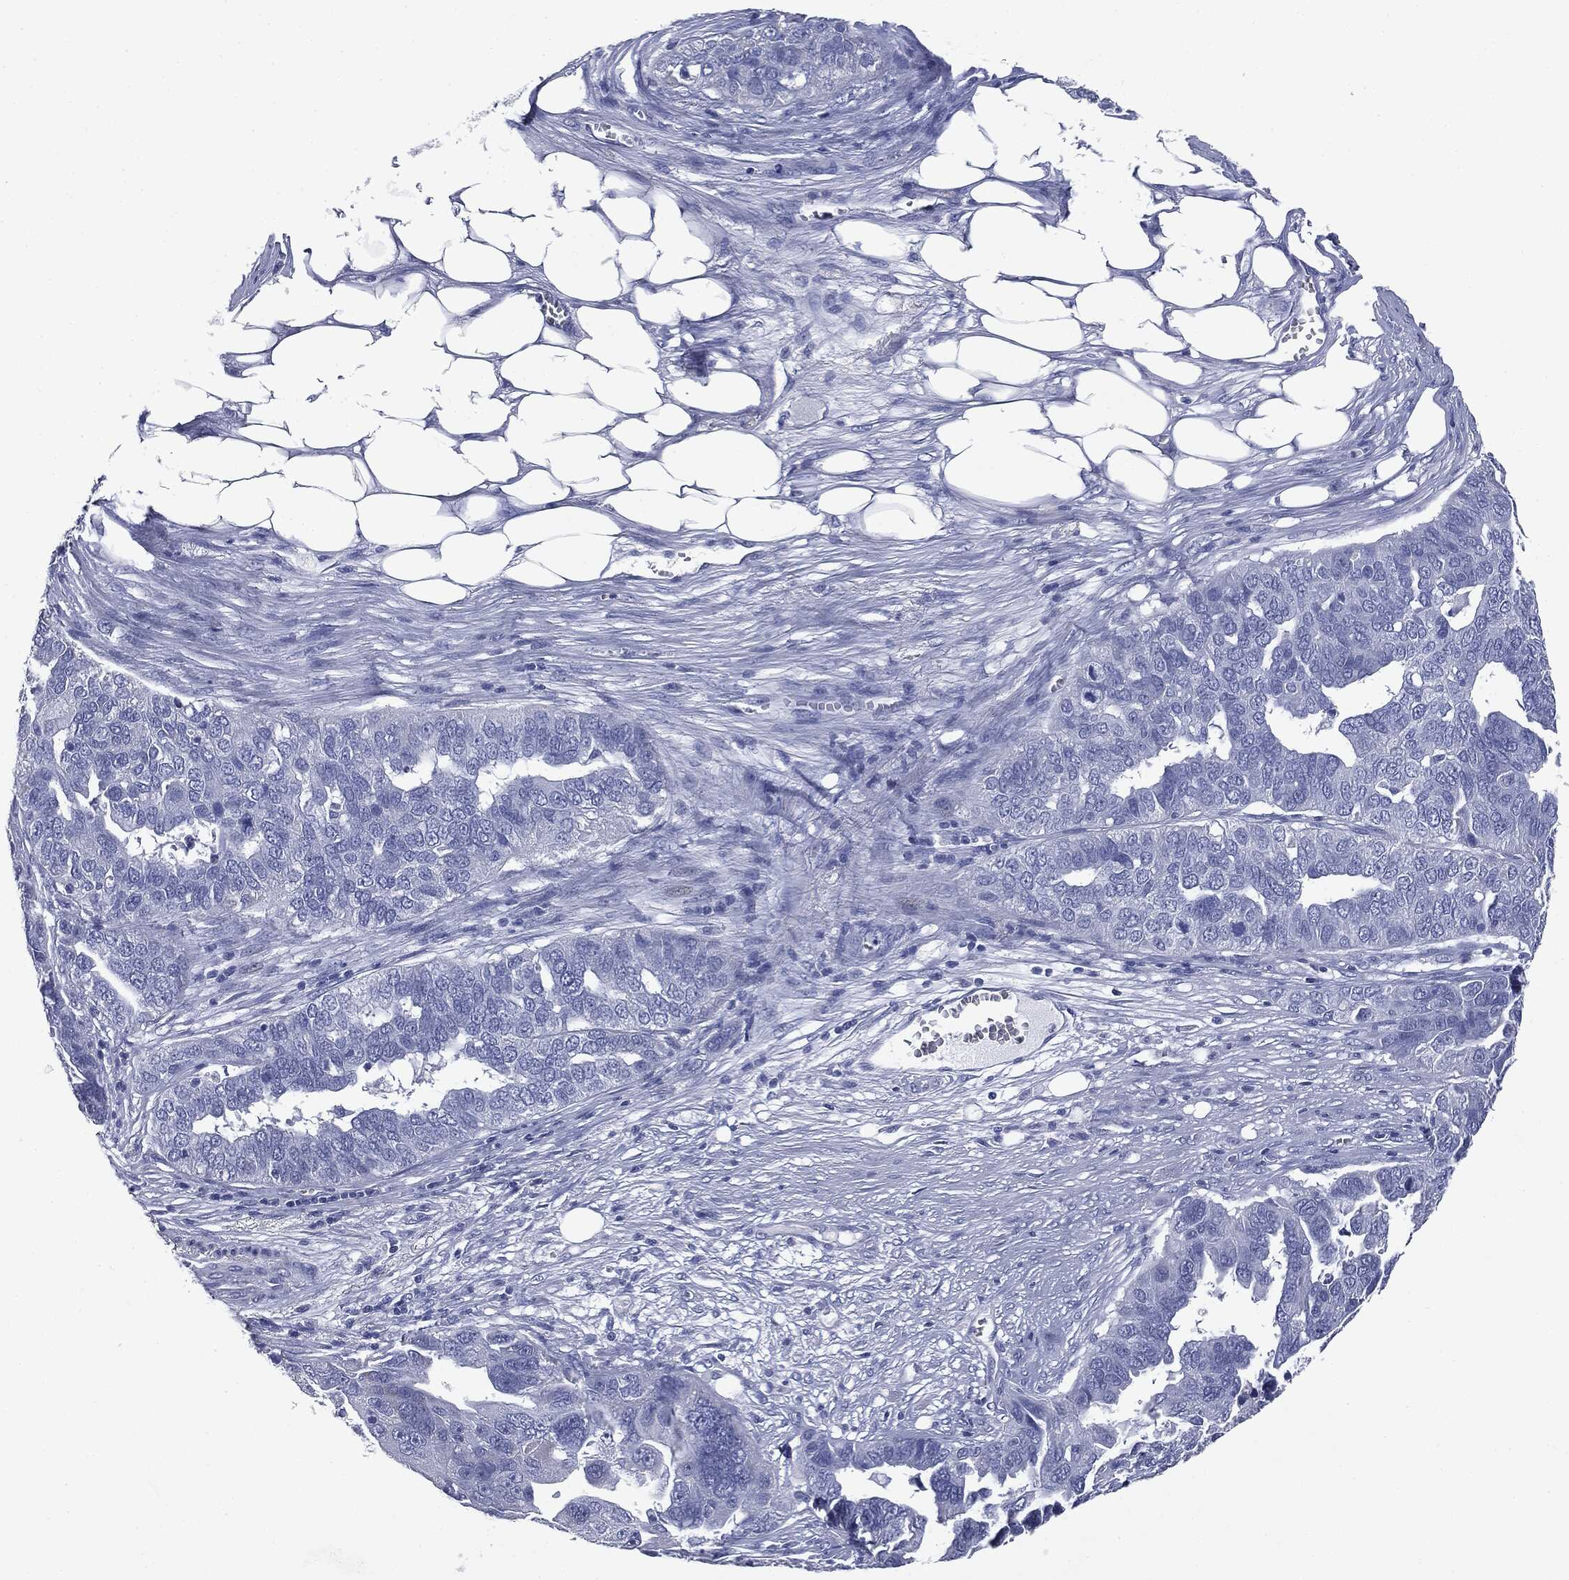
{"staining": {"intensity": "negative", "quantity": "none", "location": "none"}, "tissue": "ovarian cancer", "cell_type": "Tumor cells", "image_type": "cancer", "snomed": [{"axis": "morphology", "description": "Carcinoma, endometroid"}, {"axis": "topography", "description": "Soft tissue"}, {"axis": "topography", "description": "Ovary"}], "caption": "An image of human ovarian cancer is negative for staining in tumor cells.", "gene": "ATP2A1", "patient": {"sex": "female", "age": 52}}